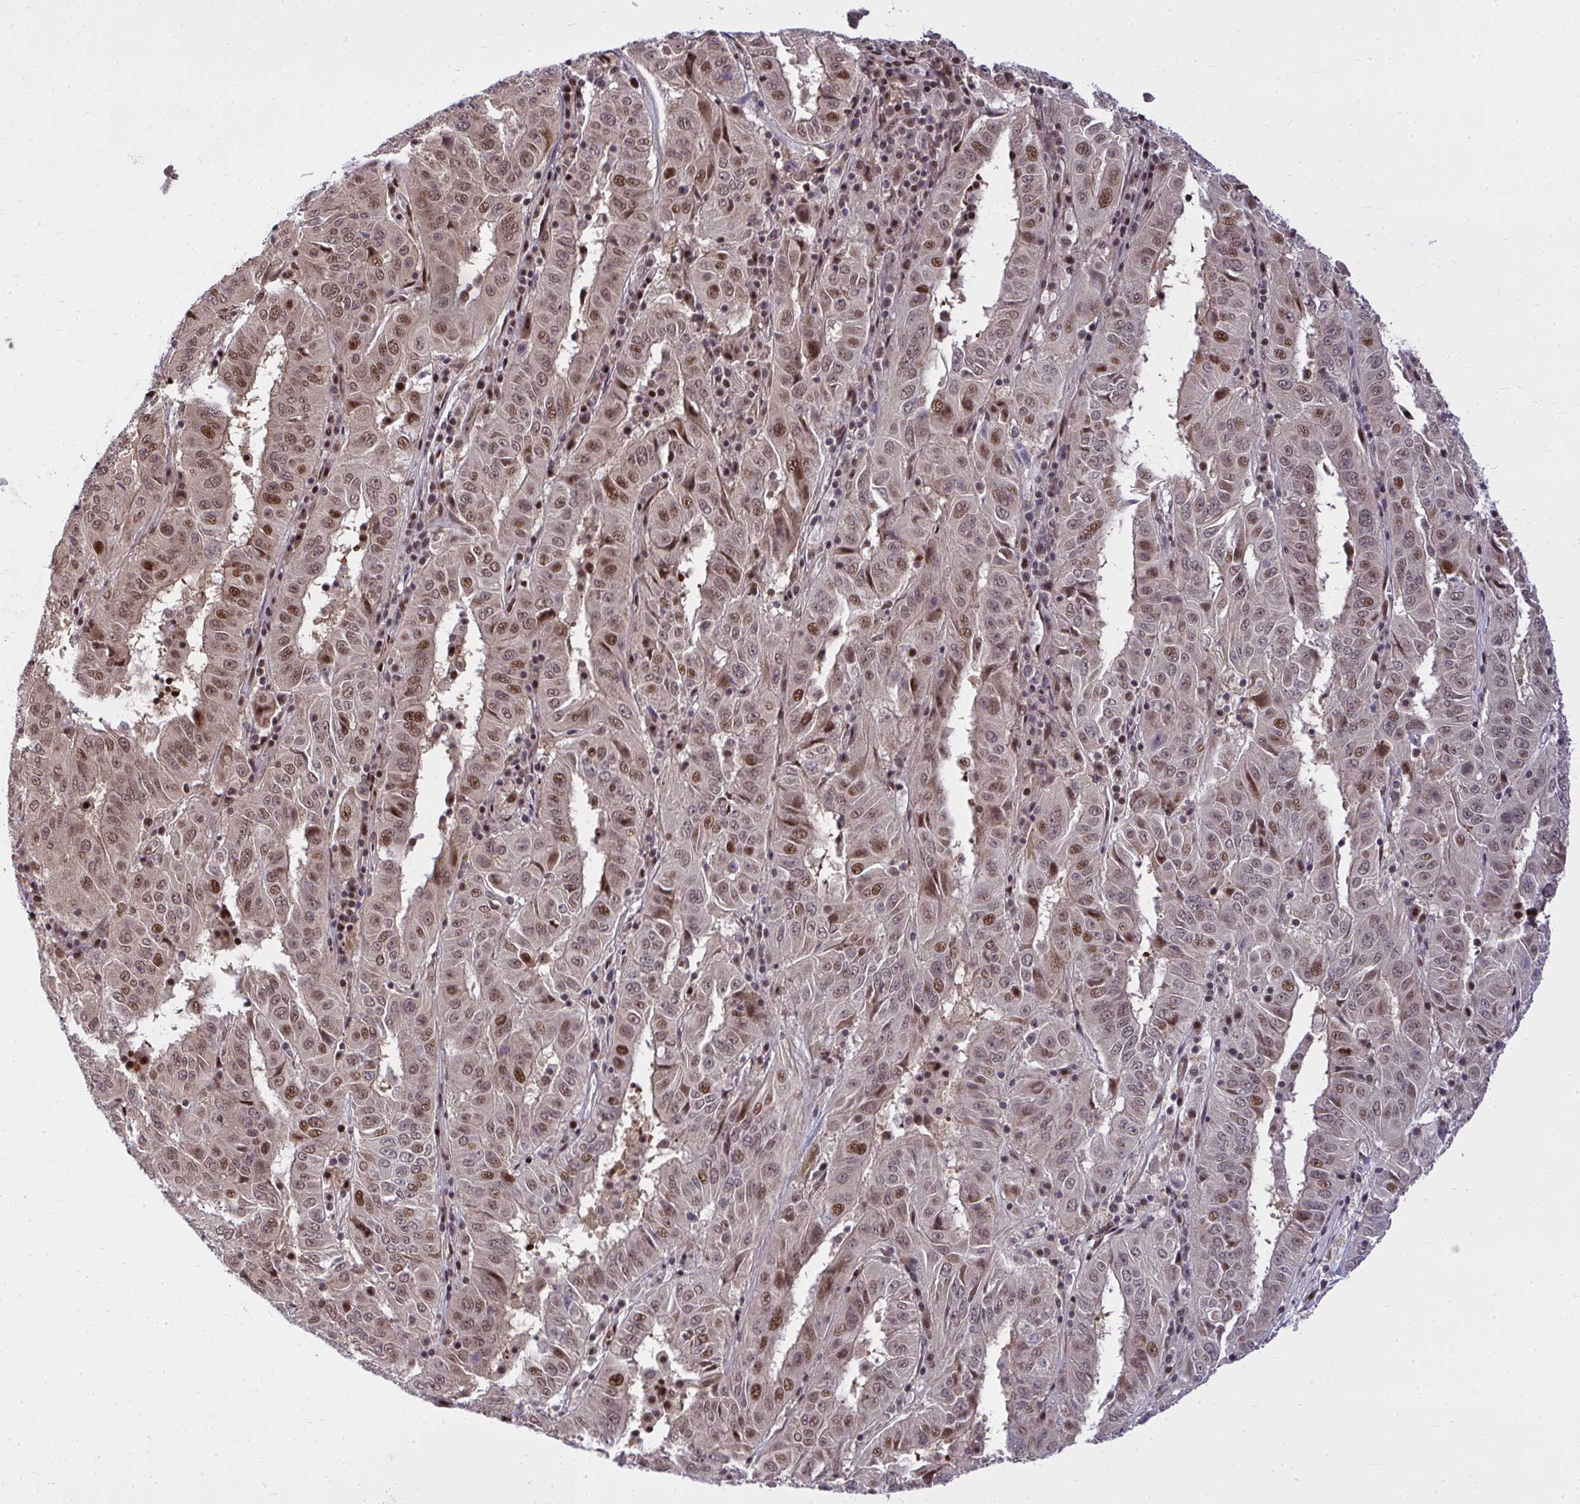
{"staining": {"intensity": "moderate", "quantity": "25%-75%", "location": "nuclear"}, "tissue": "pancreatic cancer", "cell_type": "Tumor cells", "image_type": "cancer", "snomed": [{"axis": "morphology", "description": "Adenocarcinoma, NOS"}, {"axis": "topography", "description": "Pancreas"}], "caption": "Moderate nuclear positivity for a protein is seen in about 25%-75% of tumor cells of adenocarcinoma (pancreatic) using immunohistochemistry.", "gene": "PIGY", "patient": {"sex": "male", "age": 63}}